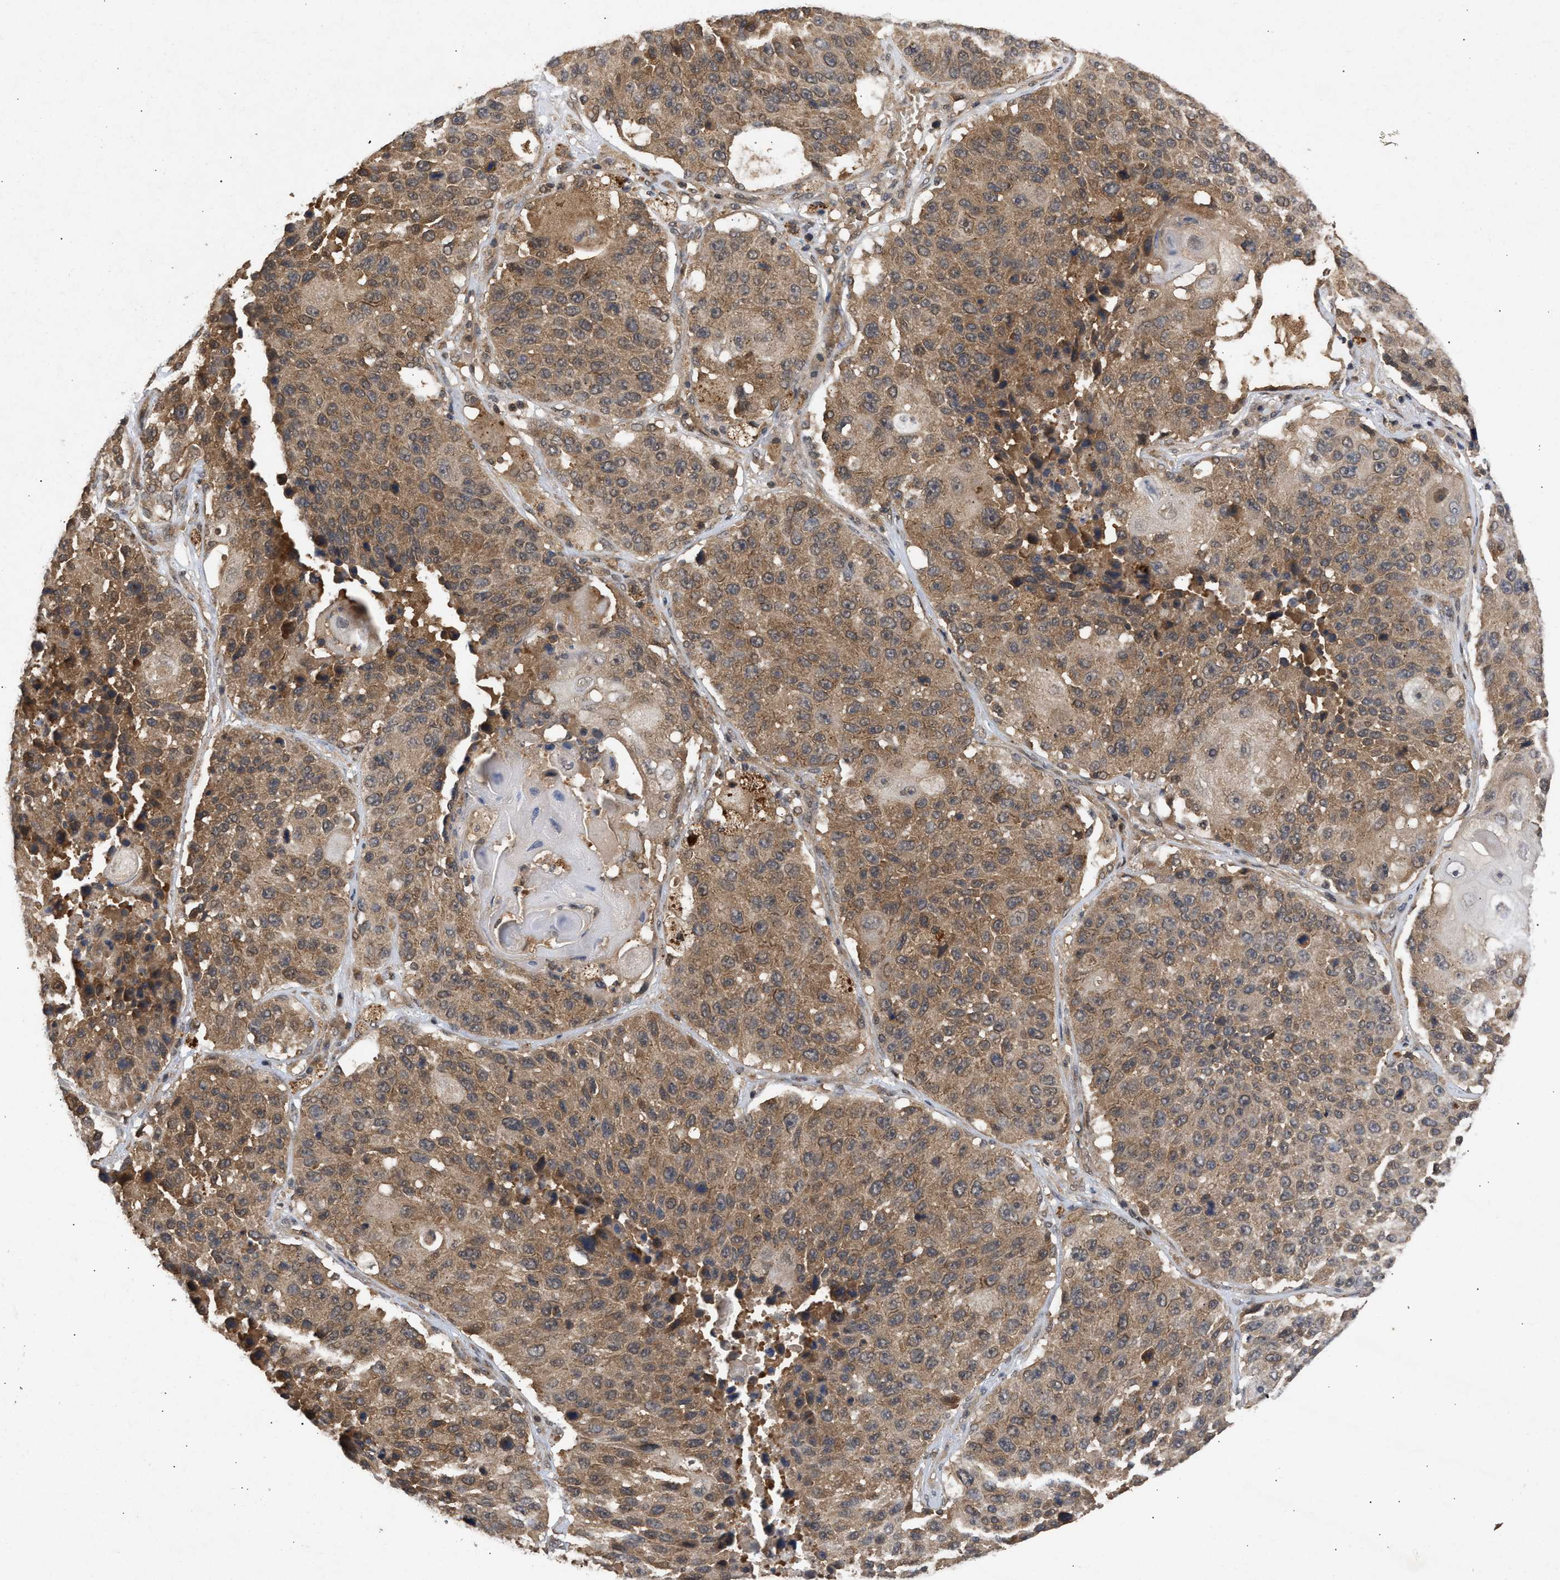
{"staining": {"intensity": "moderate", "quantity": ">75%", "location": "cytoplasmic/membranous"}, "tissue": "lung cancer", "cell_type": "Tumor cells", "image_type": "cancer", "snomed": [{"axis": "morphology", "description": "Squamous cell carcinoma, NOS"}, {"axis": "topography", "description": "Lung"}], "caption": "Immunohistochemistry (DAB (3,3'-diaminobenzidine)) staining of human lung cancer (squamous cell carcinoma) exhibits moderate cytoplasmic/membranous protein expression in about >75% of tumor cells.", "gene": "FITM1", "patient": {"sex": "male", "age": 61}}